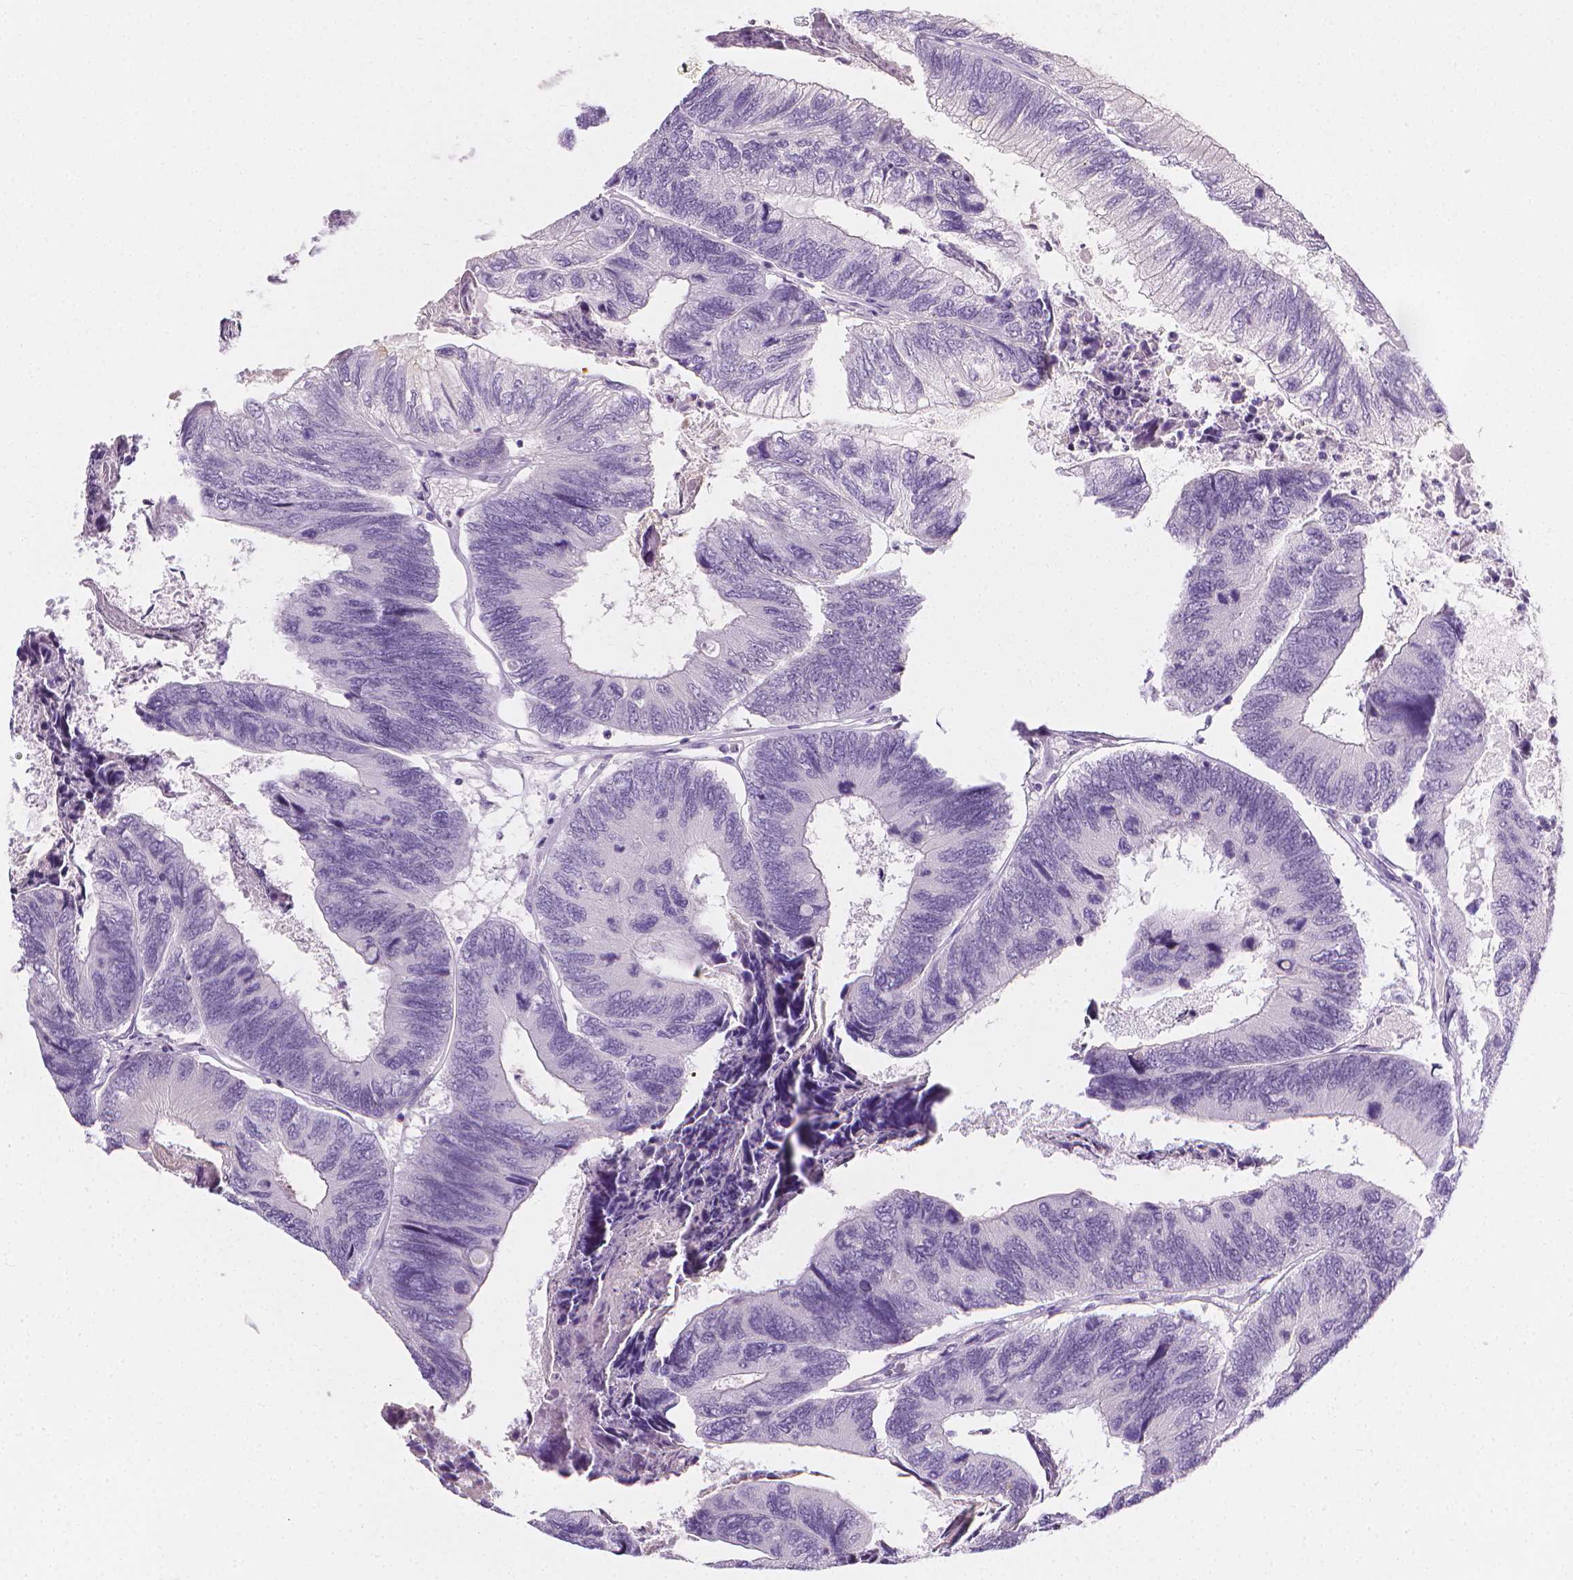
{"staining": {"intensity": "negative", "quantity": "none", "location": "none"}, "tissue": "colorectal cancer", "cell_type": "Tumor cells", "image_type": "cancer", "snomed": [{"axis": "morphology", "description": "Adenocarcinoma, NOS"}, {"axis": "topography", "description": "Colon"}], "caption": "There is no significant expression in tumor cells of adenocarcinoma (colorectal).", "gene": "DCAF8L1", "patient": {"sex": "female", "age": 67}}